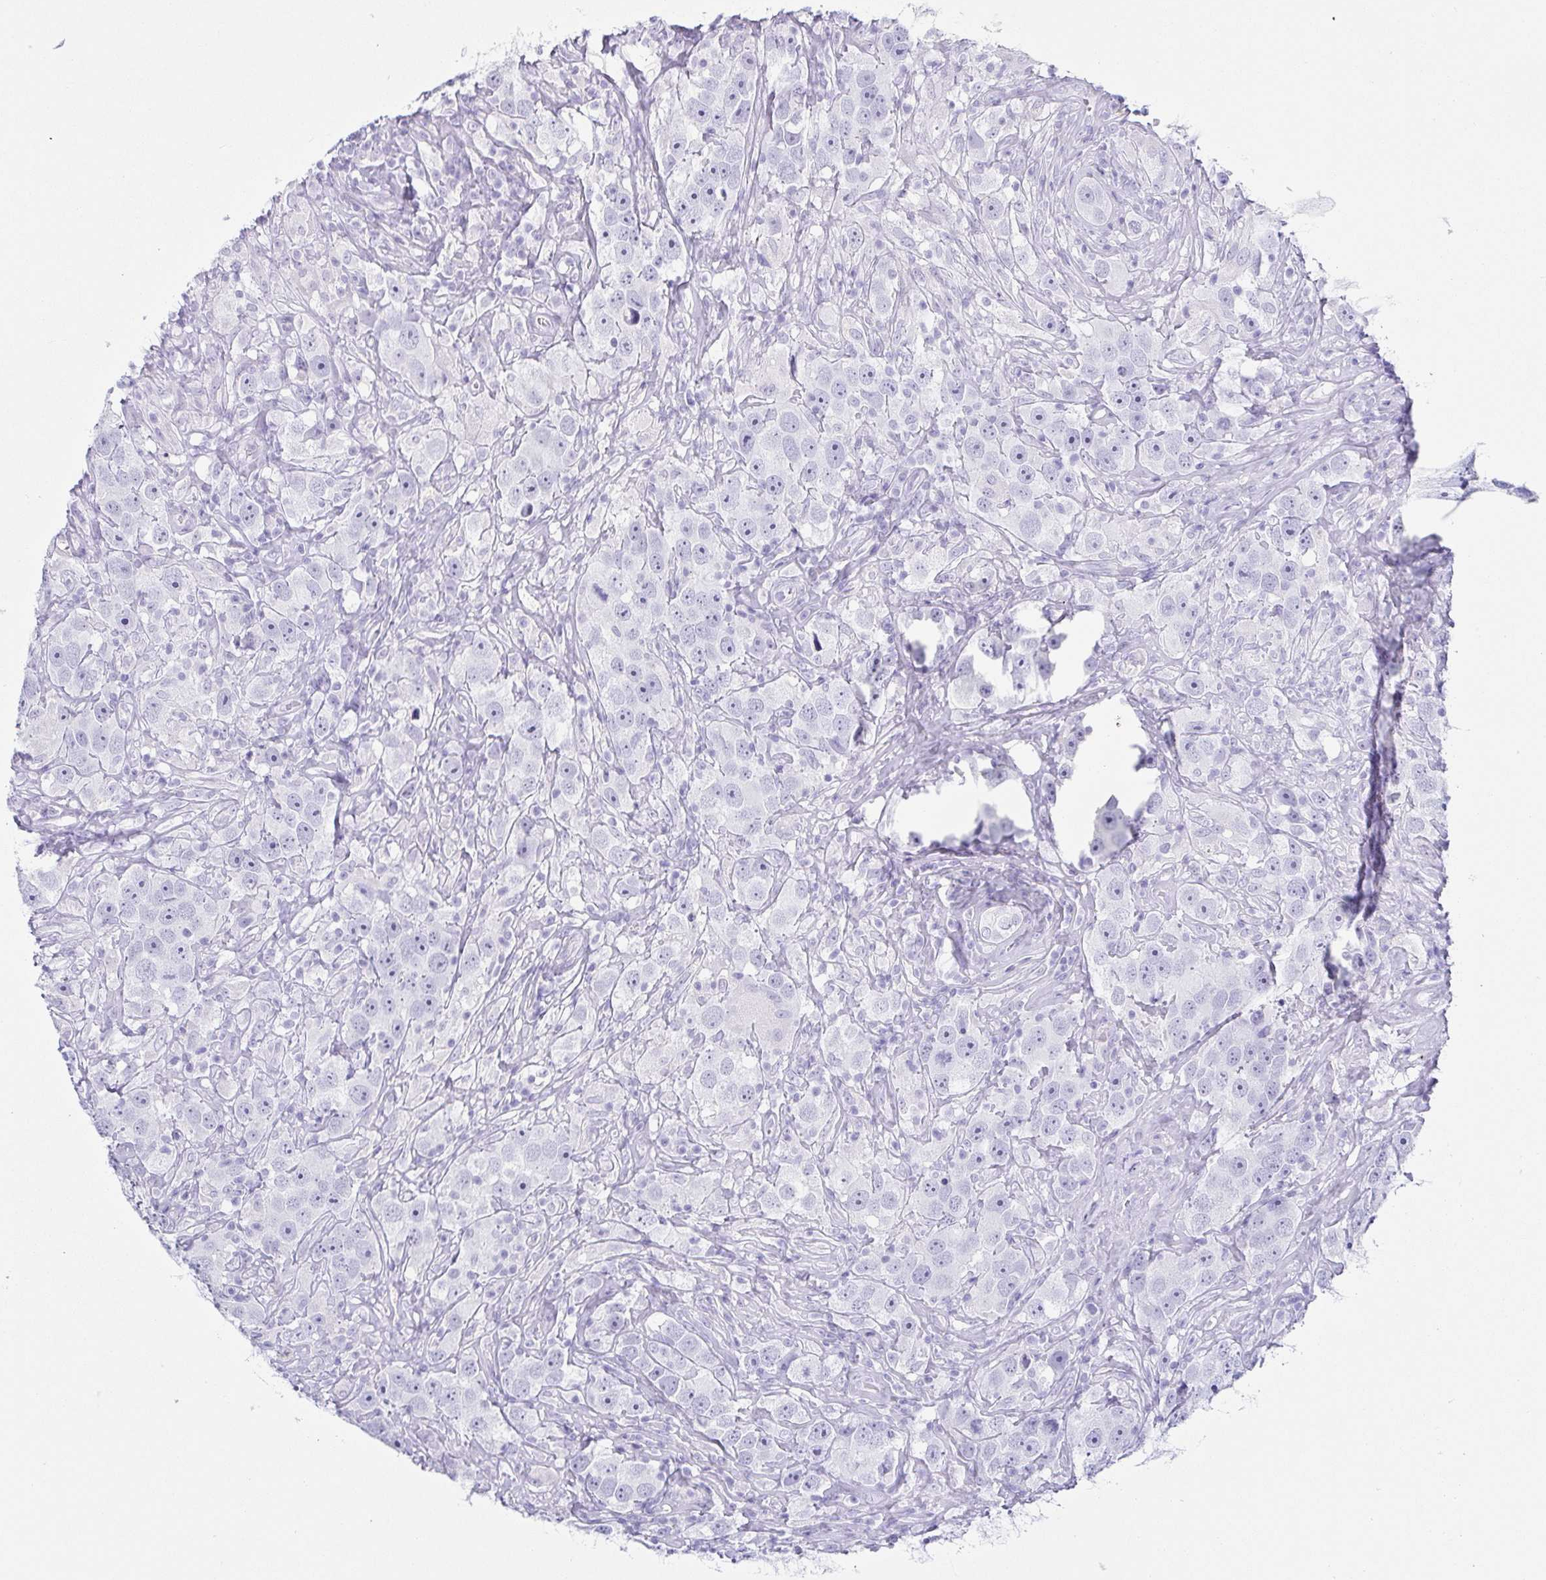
{"staining": {"intensity": "negative", "quantity": "none", "location": "none"}, "tissue": "testis cancer", "cell_type": "Tumor cells", "image_type": "cancer", "snomed": [{"axis": "morphology", "description": "Seminoma, NOS"}, {"axis": "topography", "description": "Testis"}], "caption": "The immunohistochemistry image has no significant positivity in tumor cells of testis cancer (seminoma) tissue. (Stains: DAB (3,3'-diaminobenzidine) IHC with hematoxylin counter stain, Microscopy: brightfield microscopy at high magnification).", "gene": "ZG16B", "patient": {"sex": "male", "age": 49}}